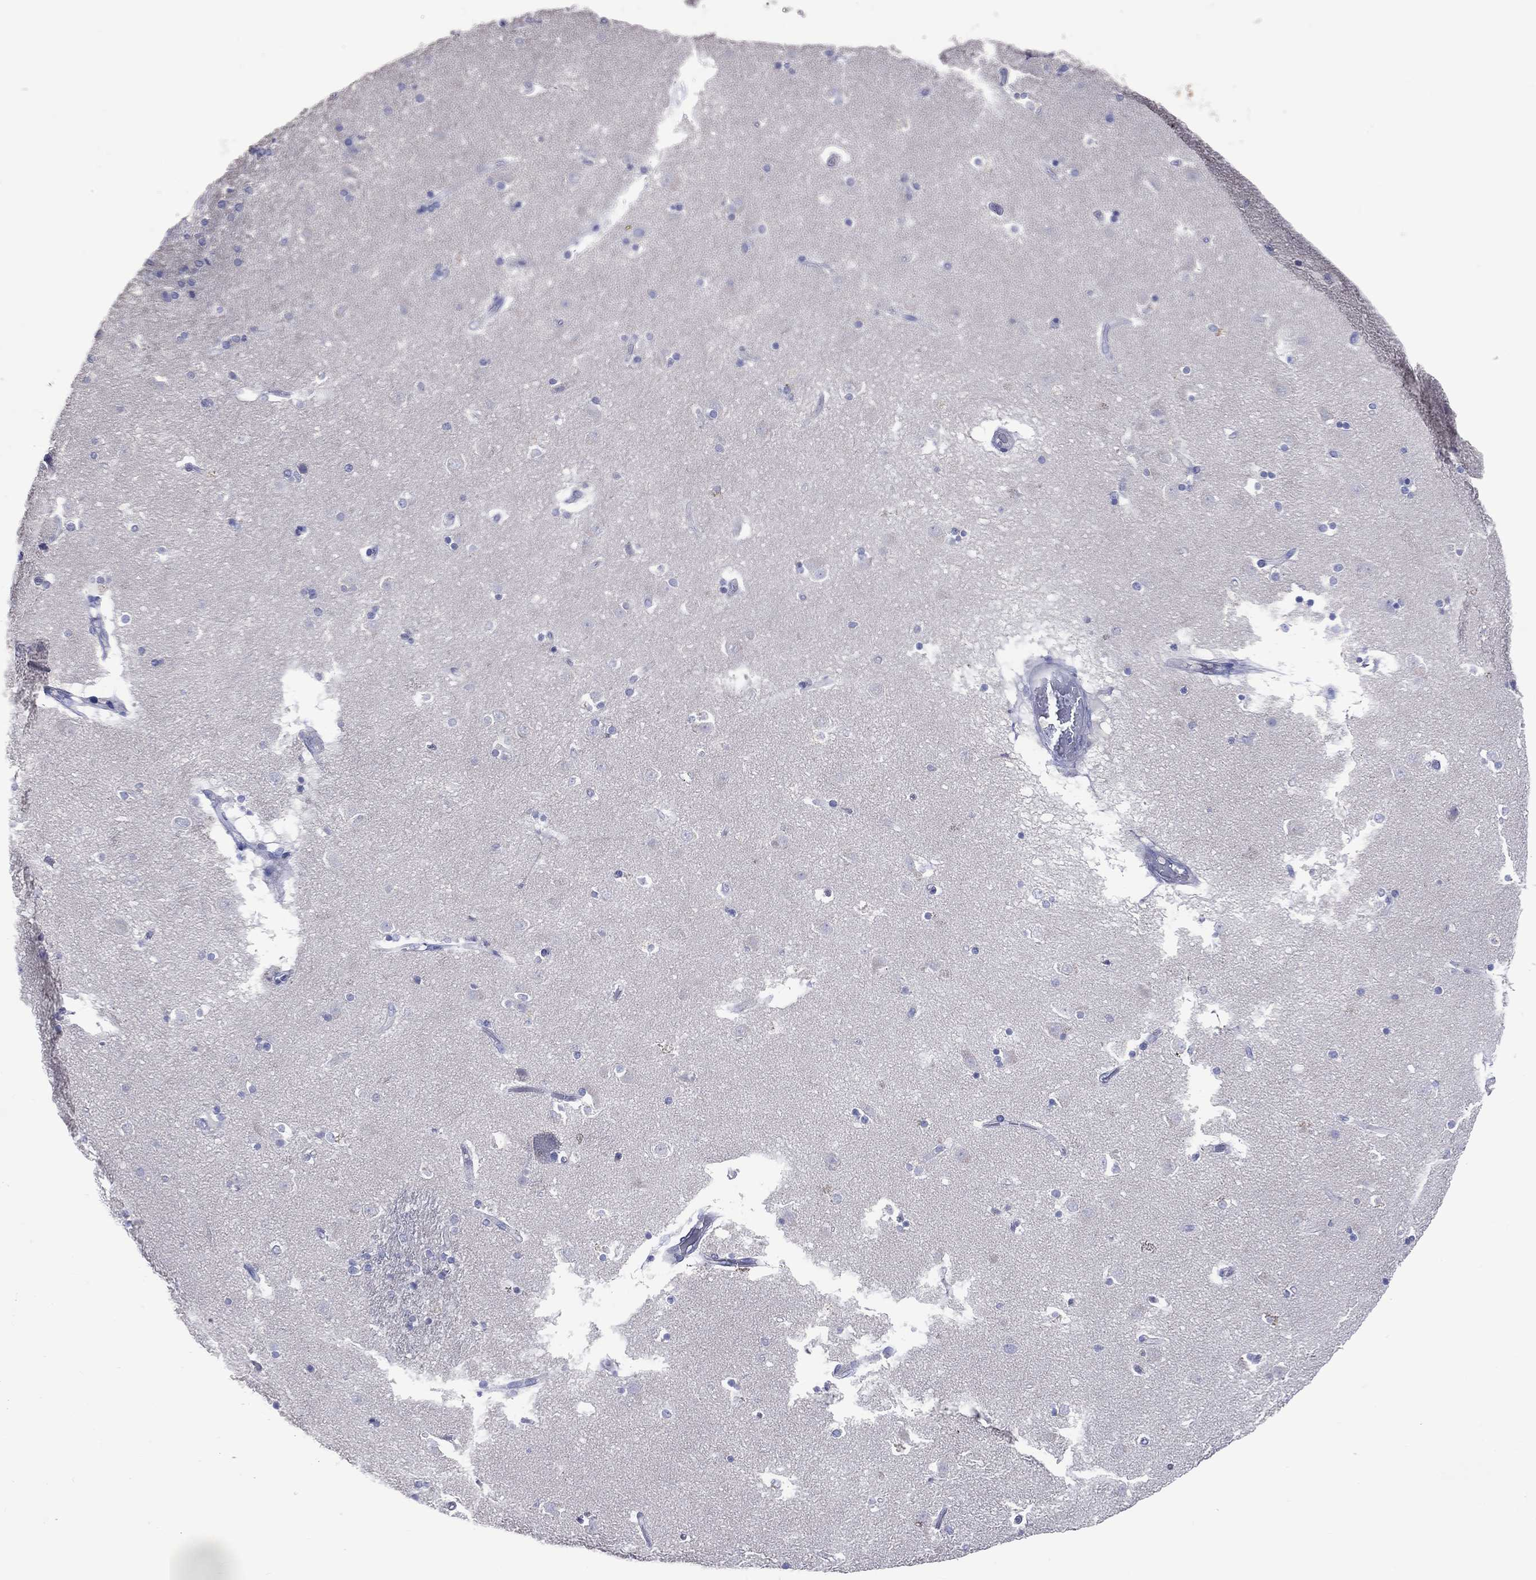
{"staining": {"intensity": "negative", "quantity": "none", "location": "none"}, "tissue": "caudate", "cell_type": "Glial cells", "image_type": "normal", "snomed": [{"axis": "morphology", "description": "Normal tissue, NOS"}, {"axis": "topography", "description": "Lateral ventricle wall"}], "caption": "Protein analysis of unremarkable caudate shows no significant staining in glial cells. Brightfield microscopy of immunohistochemistry stained with DAB (3,3'-diaminobenzidine) (brown) and hematoxylin (blue), captured at high magnification.", "gene": "DNAH6", "patient": {"sex": "male", "age": 51}}